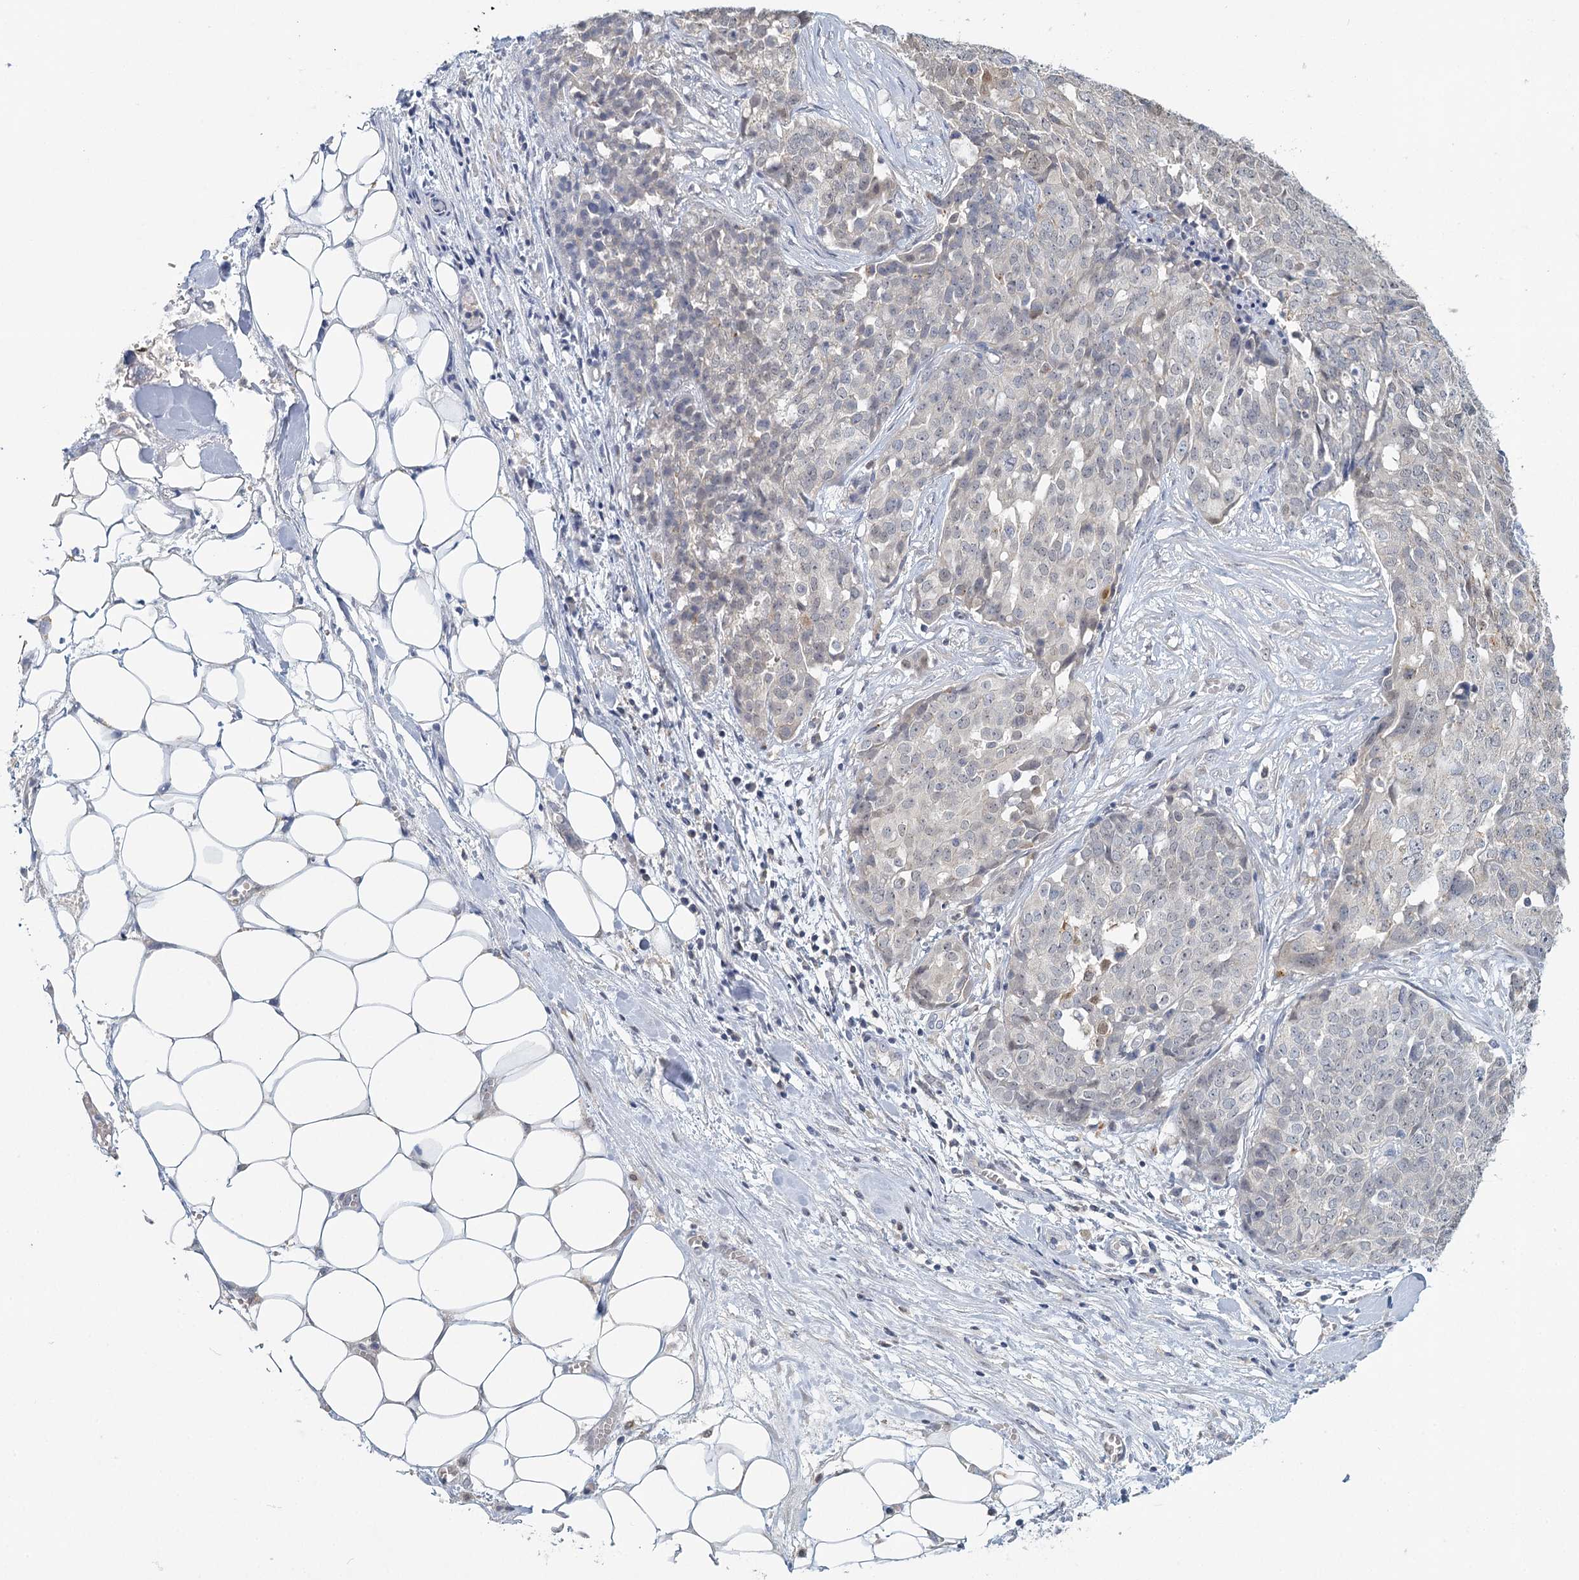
{"staining": {"intensity": "negative", "quantity": "none", "location": "none"}, "tissue": "ovarian cancer", "cell_type": "Tumor cells", "image_type": "cancer", "snomed": [{"axis": "morphology", "description": "Cystadenocarcinoma, serous, NOS"}, {"axis": "topography", "description": "Soft tissue"}, {"axis": "topography", "description": "Ovary"}], "caption": "Histopathology image shows no protein expression in tumor cells of ovarian cancer (serous cystadenocarcinoma) tissue.", "gene": "MYO7B", "patient": {"sex": "female", "age": 57}}